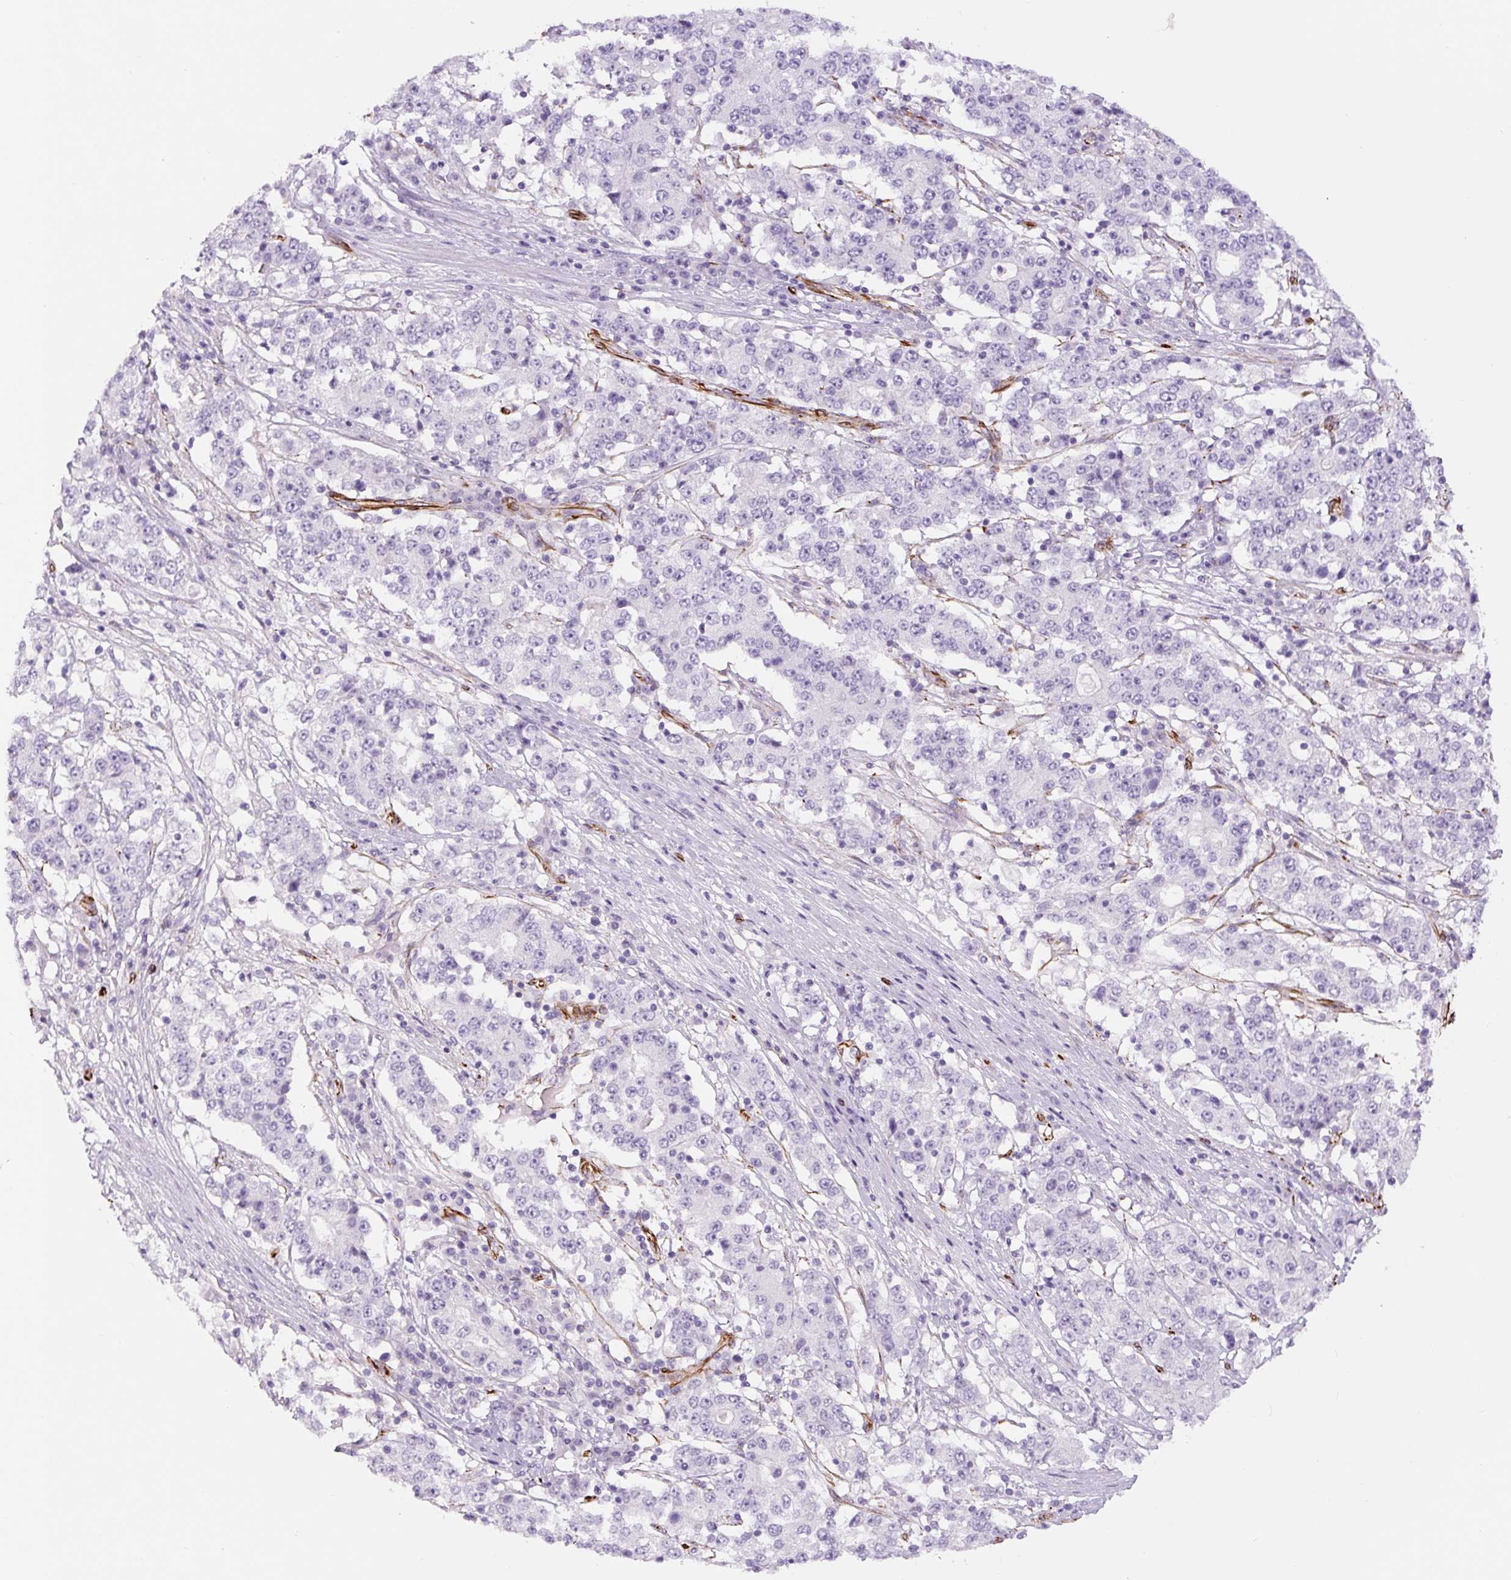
{"staining": {"intensity": "negative", "quantity": "none", "location": "none"}, "tissue": "stomach cancer", "cell_type": "Tumor cells", "image_type": "cancer", "snomed": [{"axis": "morphology", "description": "Adenocarcinoma, NOS"}, {"axis": "topography", "description": "Stomach"}], "caption": "There is no significant expression in tumor cells of stomach cancer (adenocarcinoma). The staining was performed using DAB to visualize the protein expression in brown, while the nuclei were stained in blue with hematoxylin (Magnification: 20x).", "gene": "NES", "patient": {"sex": "male", "age": 59}}